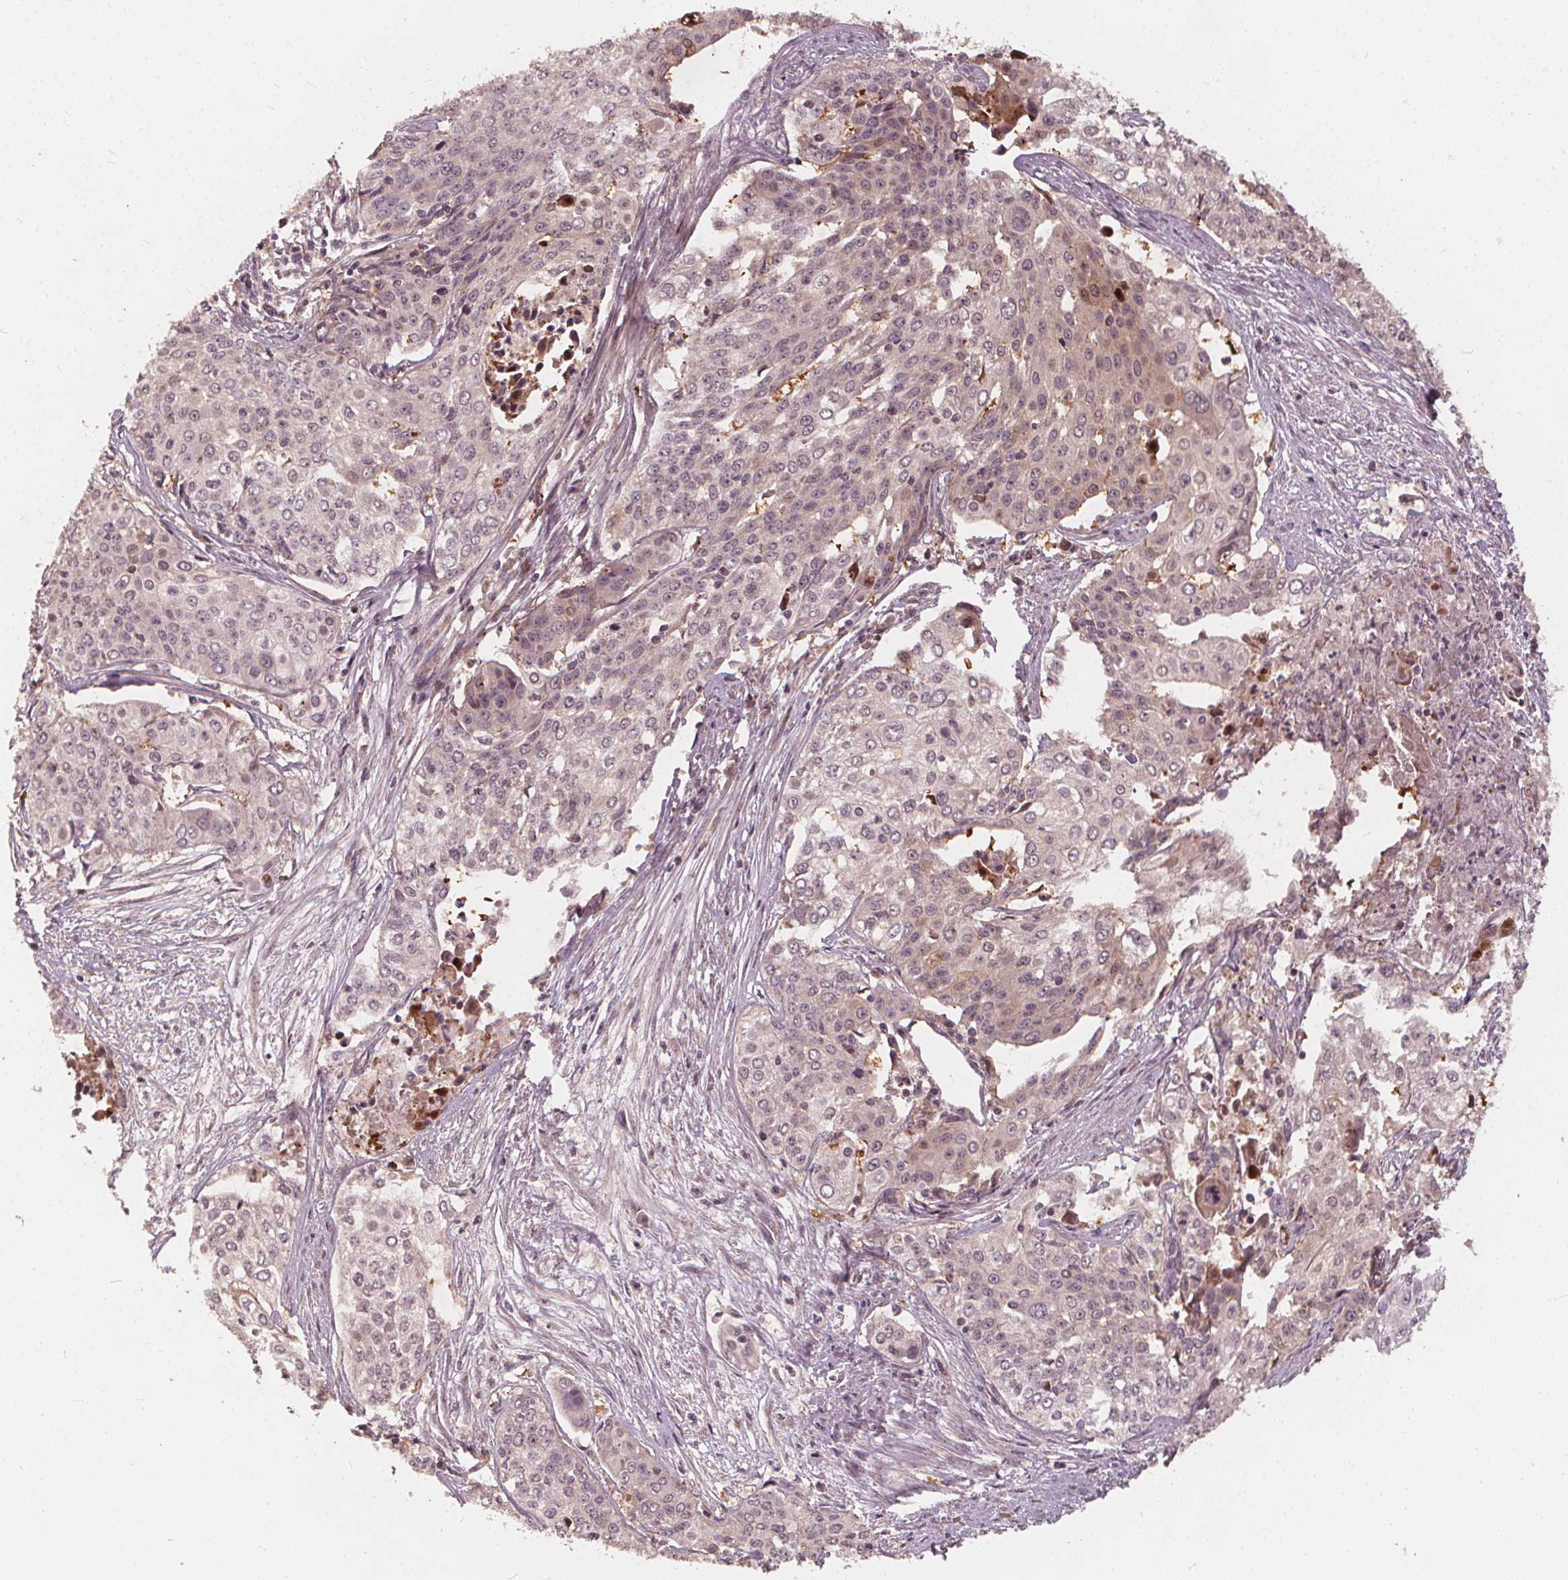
{"staining": {"intensity": "weak", "quantity": "<25%", "location": "cytoplasmic/membranous"}, "tissue": "cervical cancer", "cell_type": "Tumor cells", "image_type": "cancer", "snomed": [{"axis": "morphology", "description": "Squamous cell carcinoma, NOS"}, {"axis": "topography", "description": "Cervix"}], "caption": "An immunohistochemistry (IHC) micrograph of squamous cell carcinoma (cervical) is shown. There is no staining in tumor cells of squamous cell carcinoma (cervical).", "gene": "IPO13", "patient": {"sex": "female", "age": 39}}